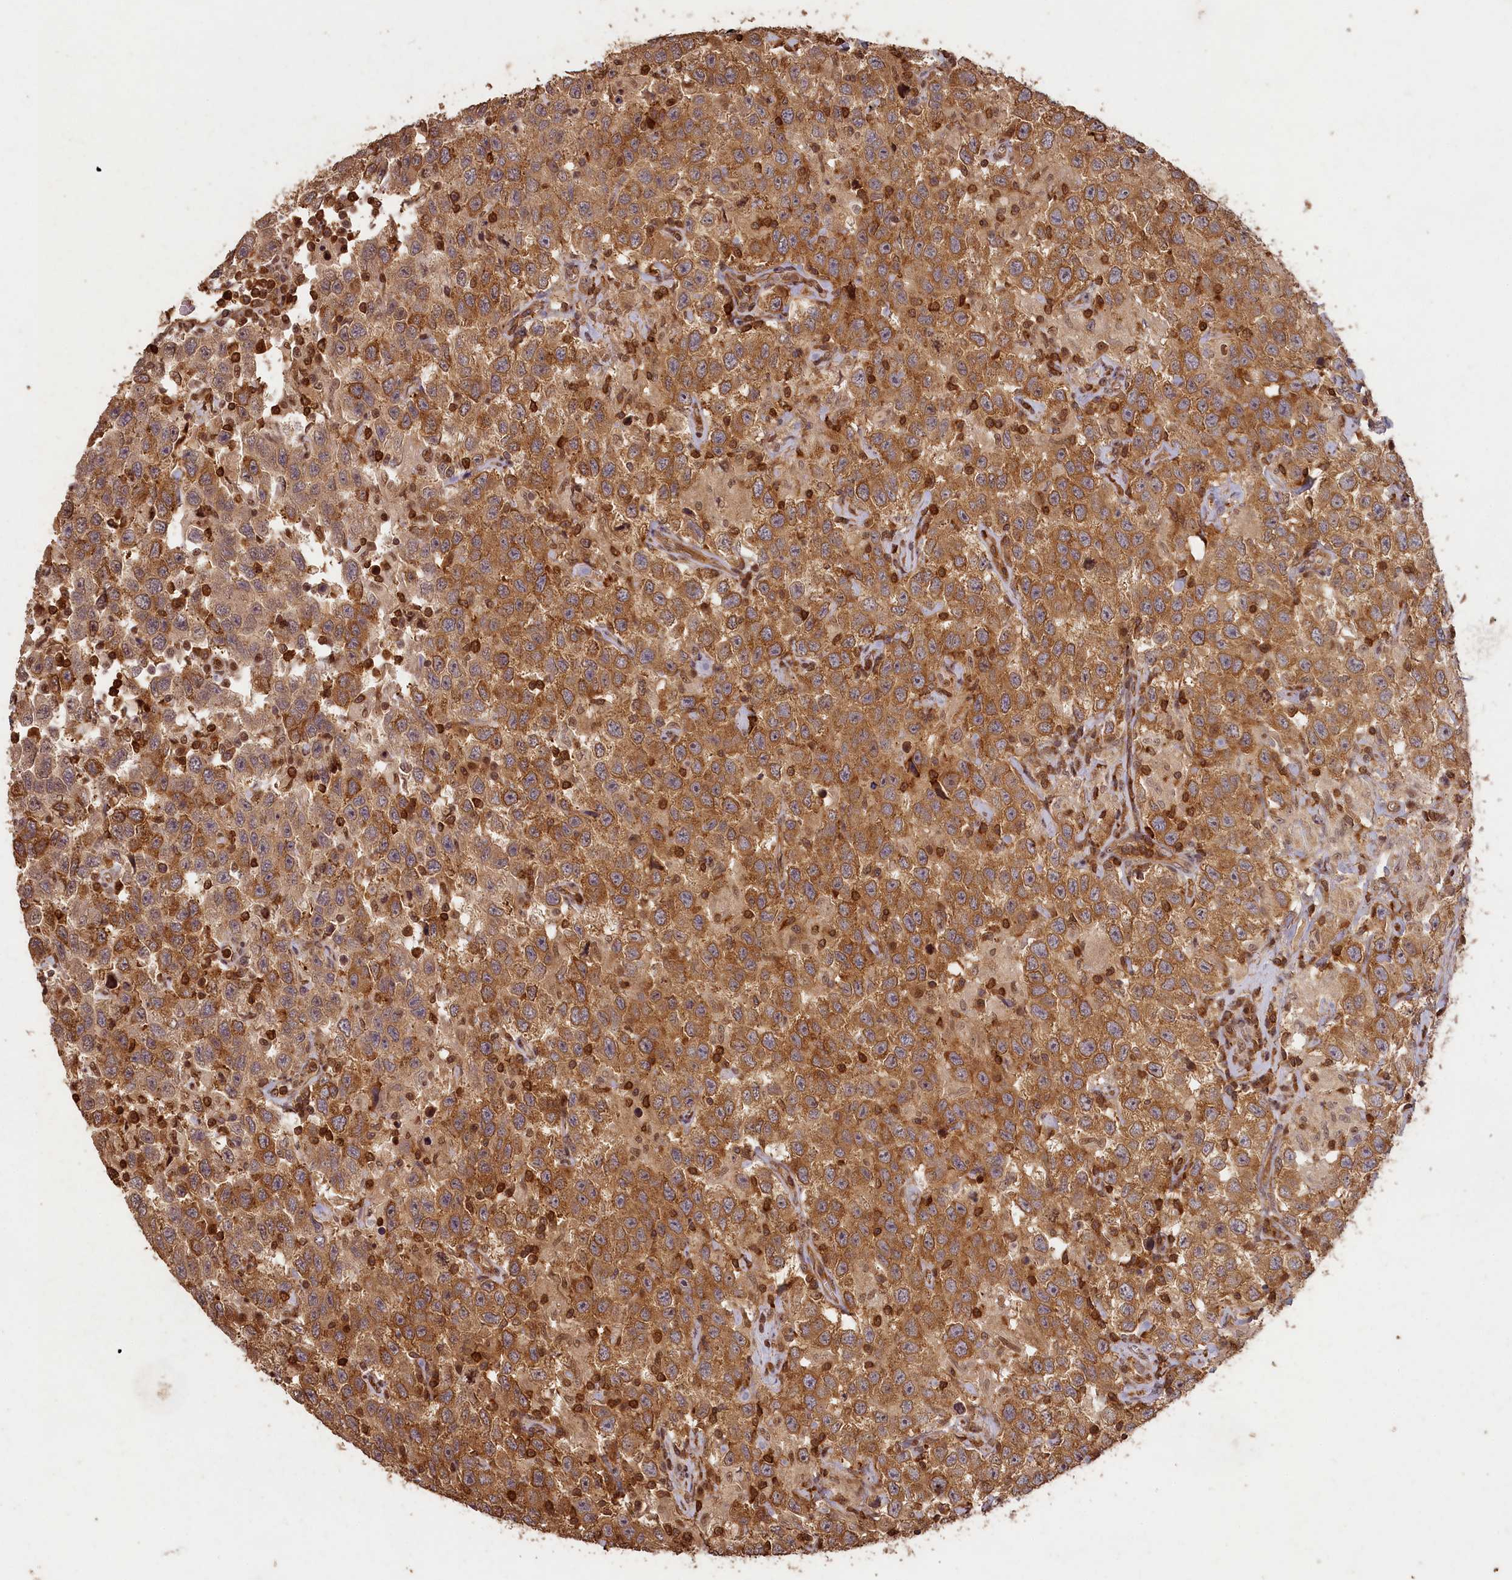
{"staining": {"intensity": "moderate", "quantity": ">75%", "location": "cytoplasmic/membranous"}, "tissue": "testis cancer", "cell_type": "Tumor cells", "image_type": "cancer", "snomed": [{"axis": "morphology", "description": "Seminoma, NOS"}, {"axis": "topography", "description": "Testis"}], "caption": "Testis seminoma stained for a protein displays moderate cytoplasmic/membranous positivity in tumor cells.", "gene": "MADD", "patient": {"sex": "male", "age": 41}}